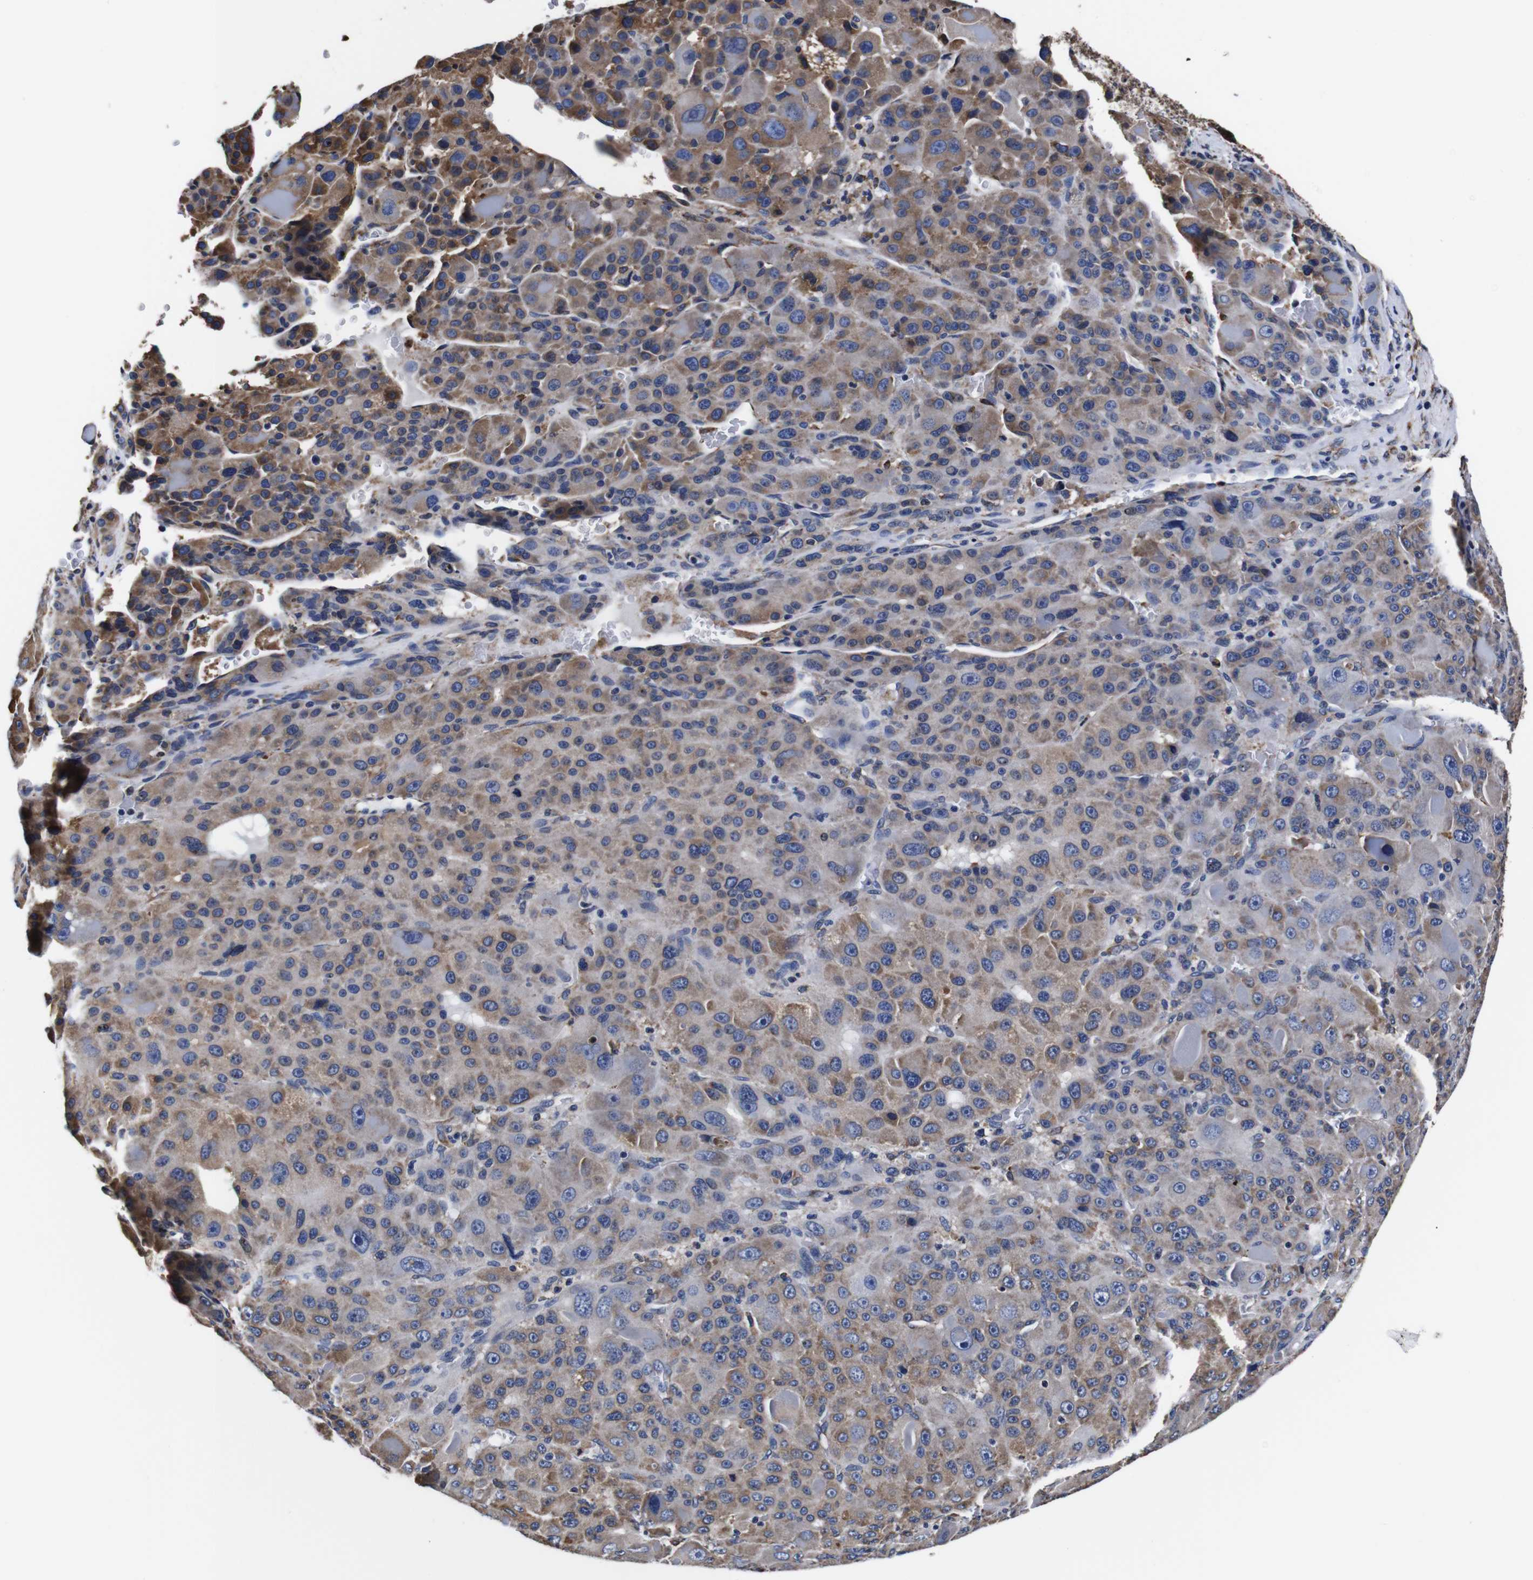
{"staining": {"intensity": "moderate", "quantity": "25%-75%", "location": "cytoplasmic/membranous"}, "tissue": "liver cancer", "cell_type": "Tumor cells", "image_type": "cancer", "snomed": [{"axis": "morphology", "description": "Carcinoma, Hepatocellular, NOS"}, {"axis": "topography", "description": "Liver"}], "caption": "This is a micrograph of IHC staining of liver cancer, which shows moderate positivity in the cytoplasmic/membranous of tumor cells.", "gene": "PPIB", "patient": {"sex": "male", "age": 76}}